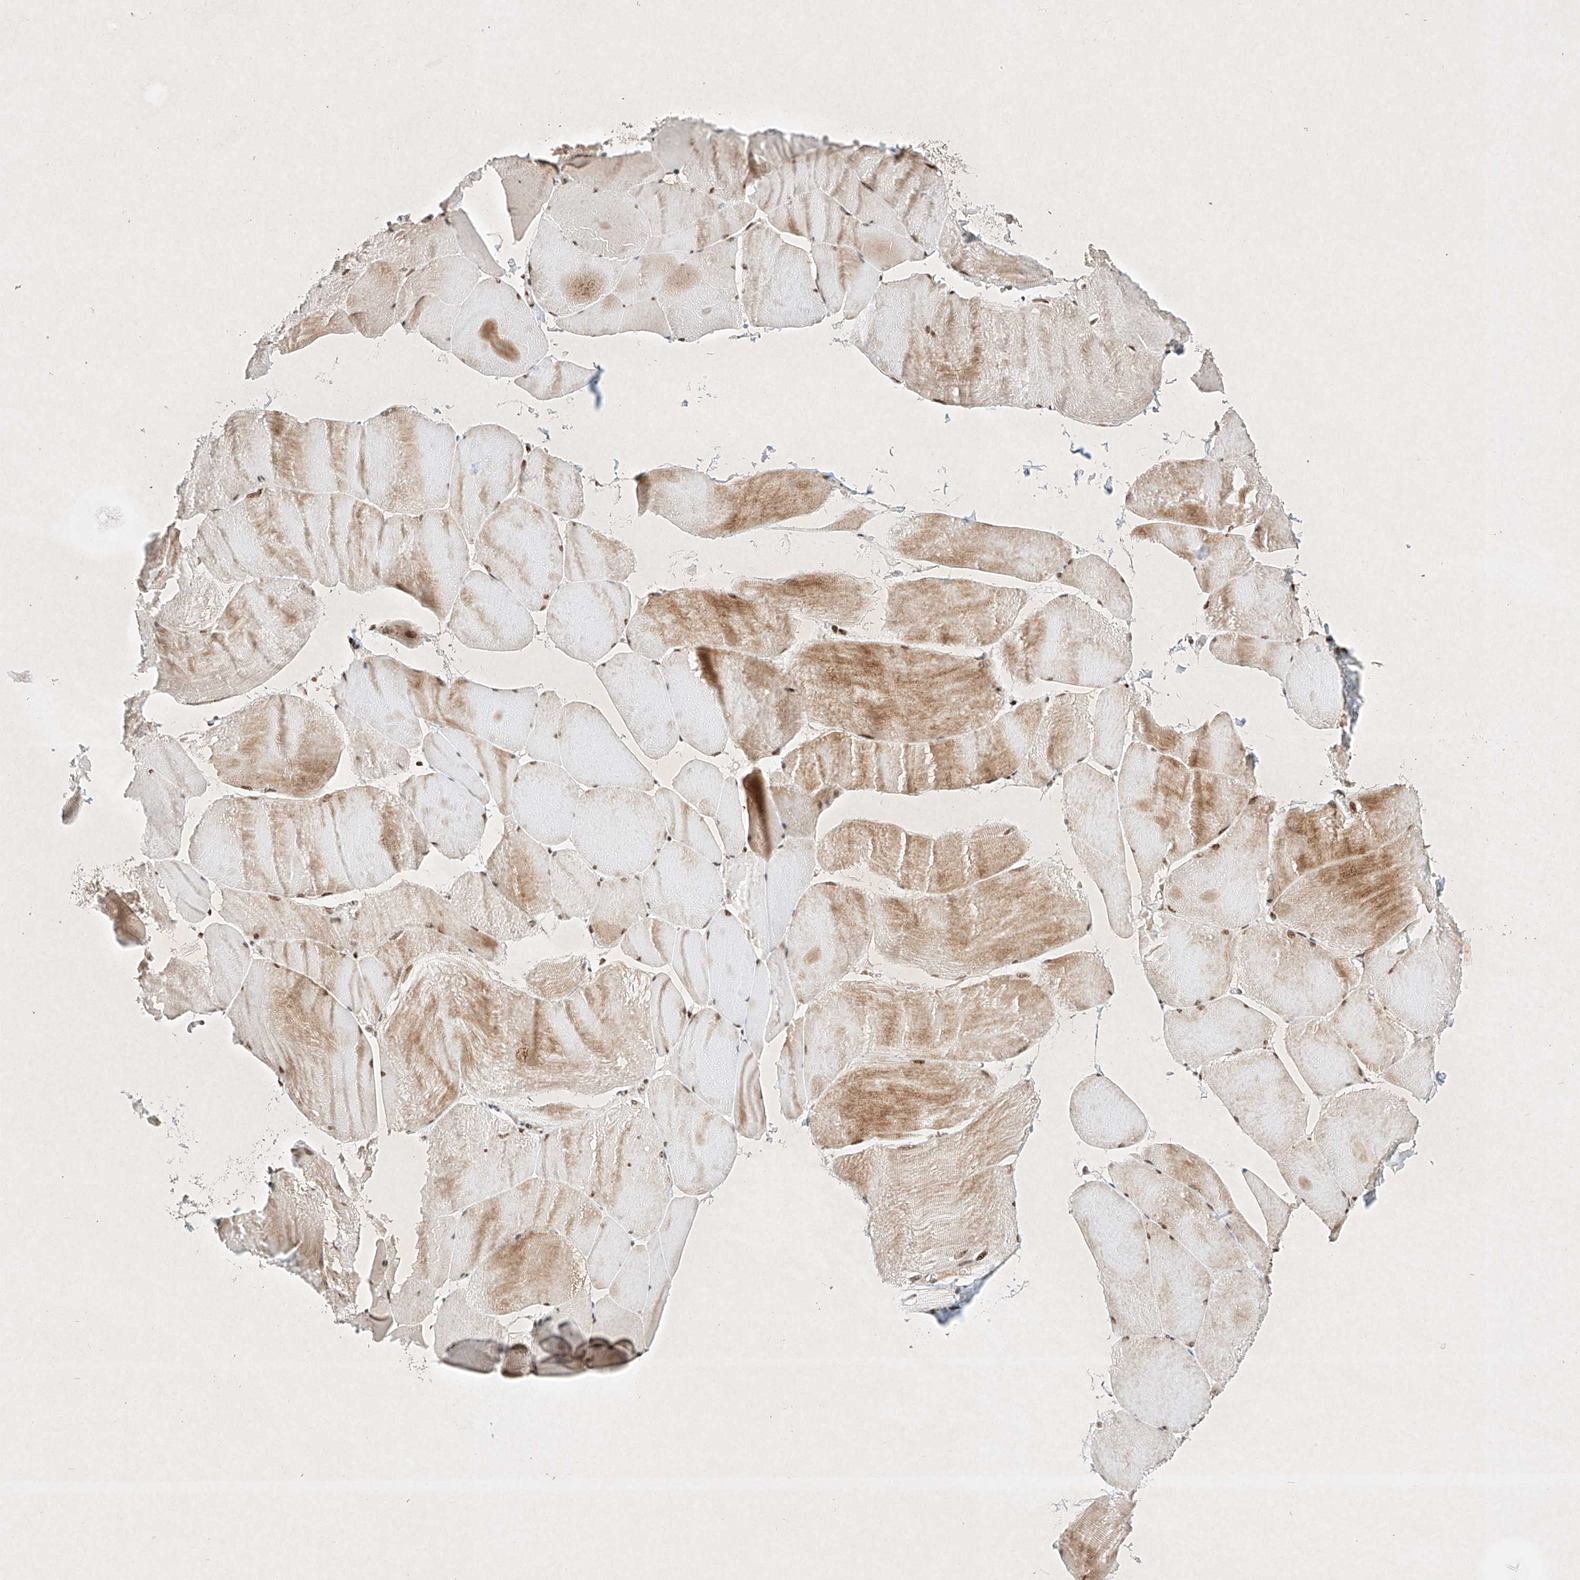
{"staining": {"intensity": "moderate", "quantity": "25%-75%", "location": "cytoplasmic/membranous,nuclear"}, "tissue": "skeletal muscle", "cell_type": "Myocytes", "image_type": "normal", "snomed": [{"axis": "morphology", "description": "Normal tissue, NOS"}, {"axis": "morphology", "description": "Basal cell carcinoma"}, {"axis": "topography", "description": "Skeletal muscle"}], "caption": "This is a micrograph of IHC staining of normal skeletal muscle, which shows moderate positivity in the cytoplasmic/membranous,nuclear of myocytes.", "gene": "EPG5", "patient": {"sex": "female", "age": 64}}